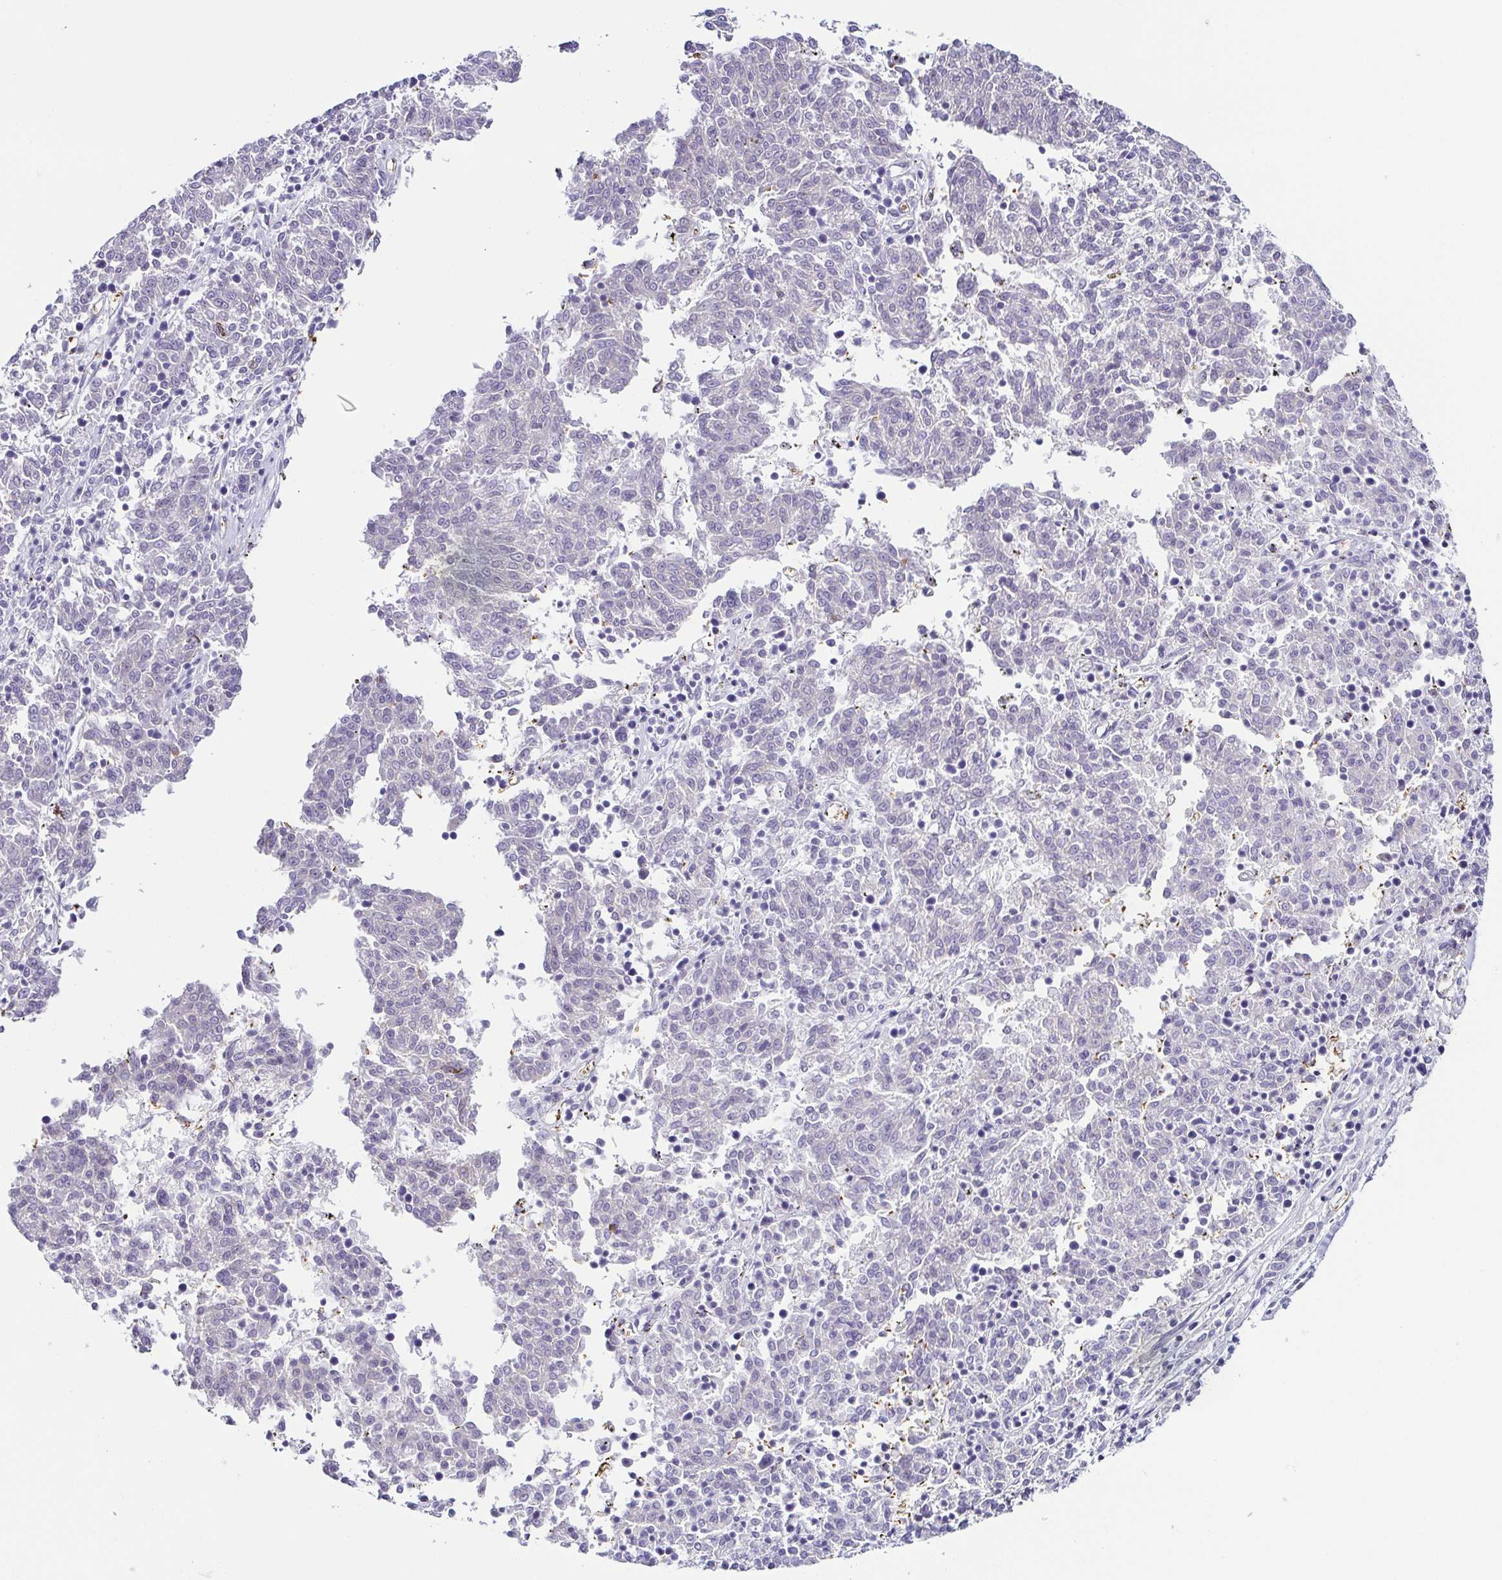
{"staining": {"intensity": "negative", "quantity": "none", "location": "none"}, "tissue": "melanoma", "cell_type": "Tumor cells", "image_type": "cancer", "snomed": [{"axis": "morphology", "description": "Malignant melanoma, NOS"}, {"axis": "topography", "description": "Skin"}], "caption": "IHC photomicrograph of human melanoma stained for a protein (brown), which shows no staining in tumor cells. (DAB (3,3'-diaminobenzidine) immunohistochemistry (IHC) with hematoxylin counter stain).", "gene": "FAM162B", "patient": {"sex": "female", "age": 72}}